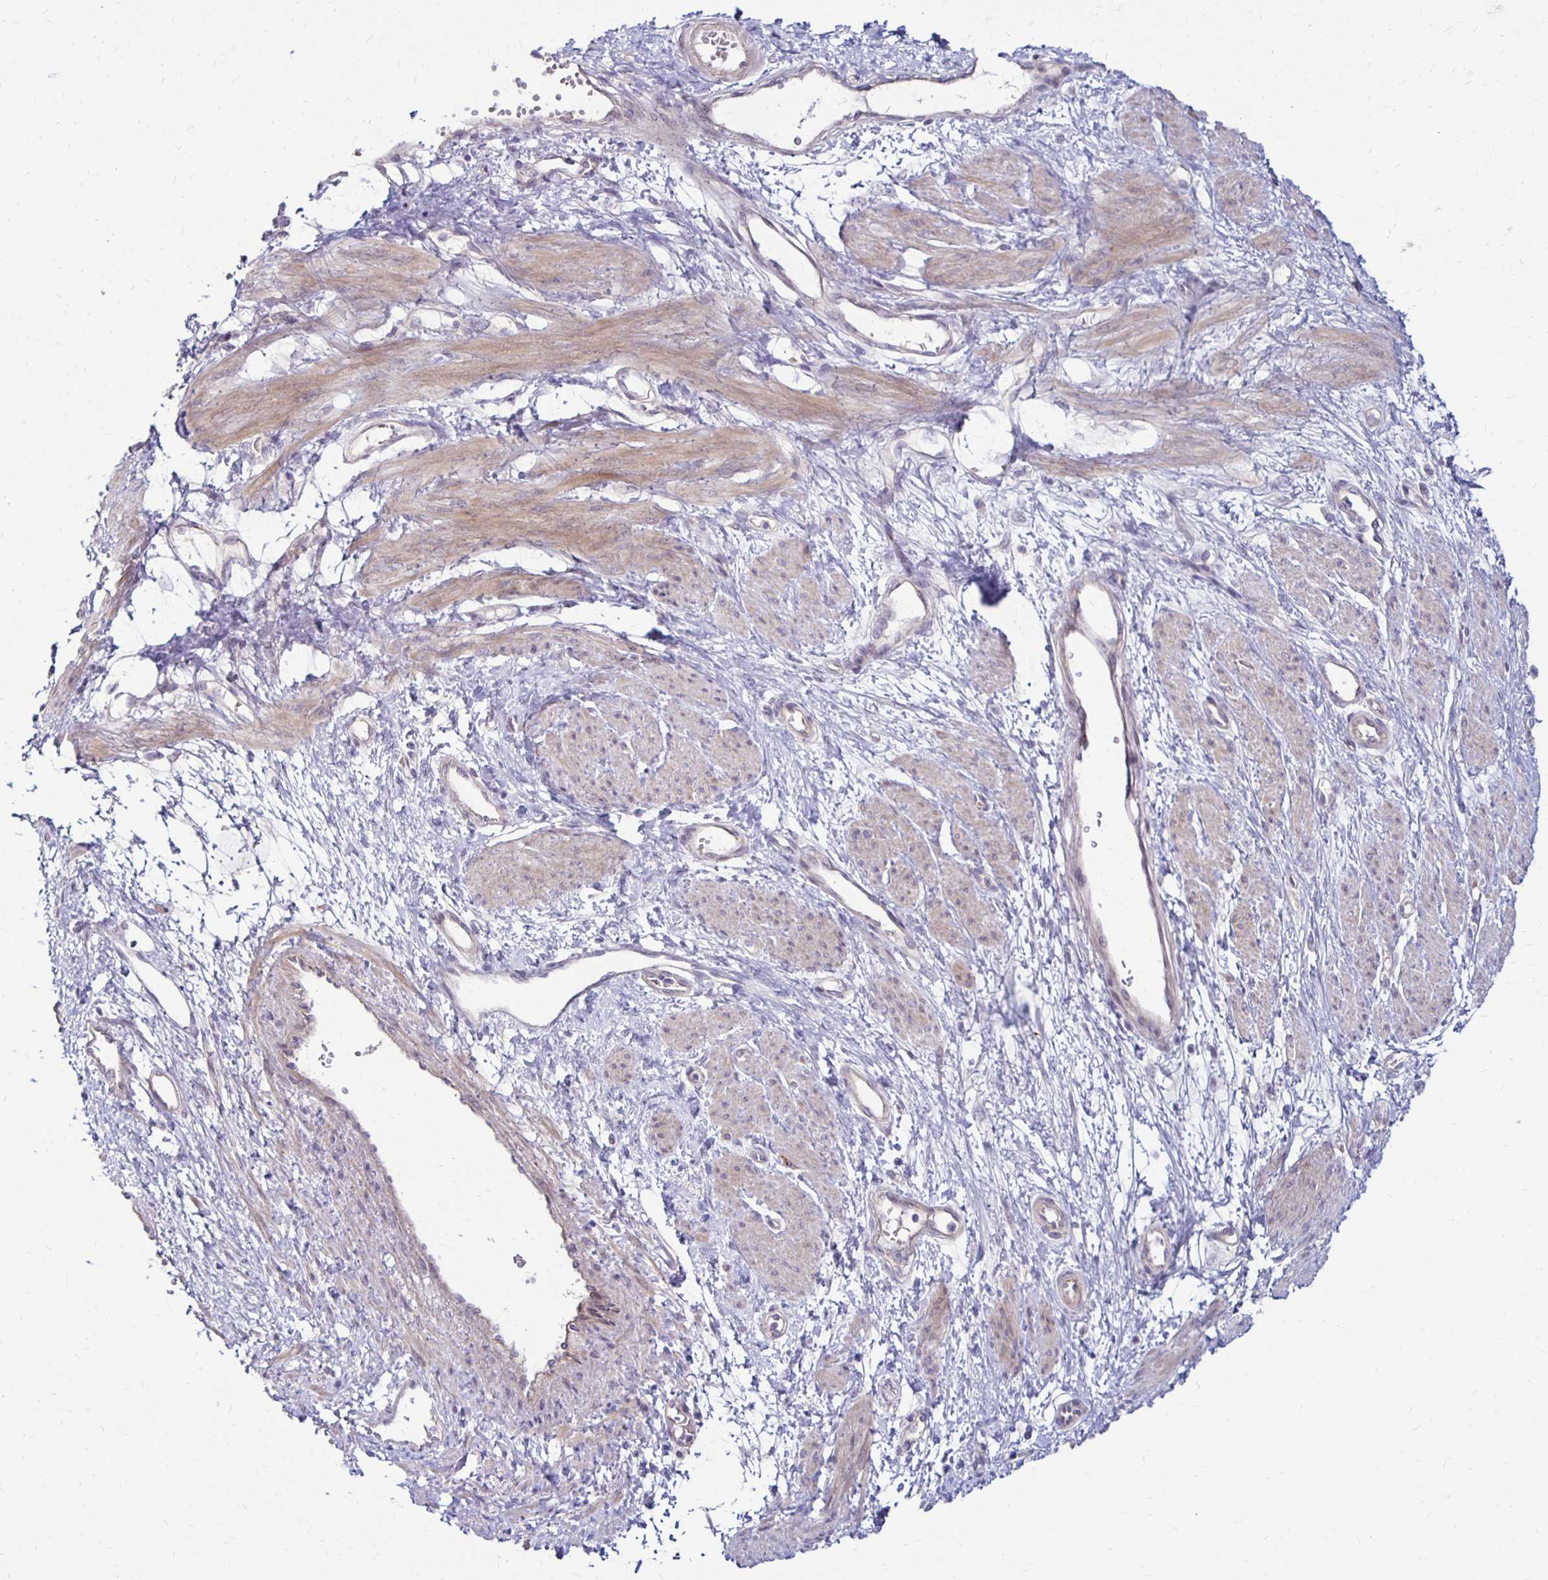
{"staining": {"intensity": "weak", "quantity": "25%-75%", "location": "cytoplasmic/membranous"}, "tissue": "smooth muscle", "cell_type": "Smooth muscle cells", "image_type": "normal", "snomed": [{"axis": "morphology", "description": "Normal tissue, NOS"}, {"axis": "topography", "description": "Smooth muscle"}, {"axis": "topography", "description": "Uterus"}], "caption": "Normal smooth muscle reveals weak cytoplasmic/membranous positivity in approximately 25%-75% of smooth muscle cells, visualized by immunohistochemistry. (Stains: DAB (3,3'-diaminobenzidine) in brown, nuclei in blue, Microscopy: brightfield microscopy at high magnification).", "gene": "KATNBL1", "patient": {"sex": "female", "age": 39}}